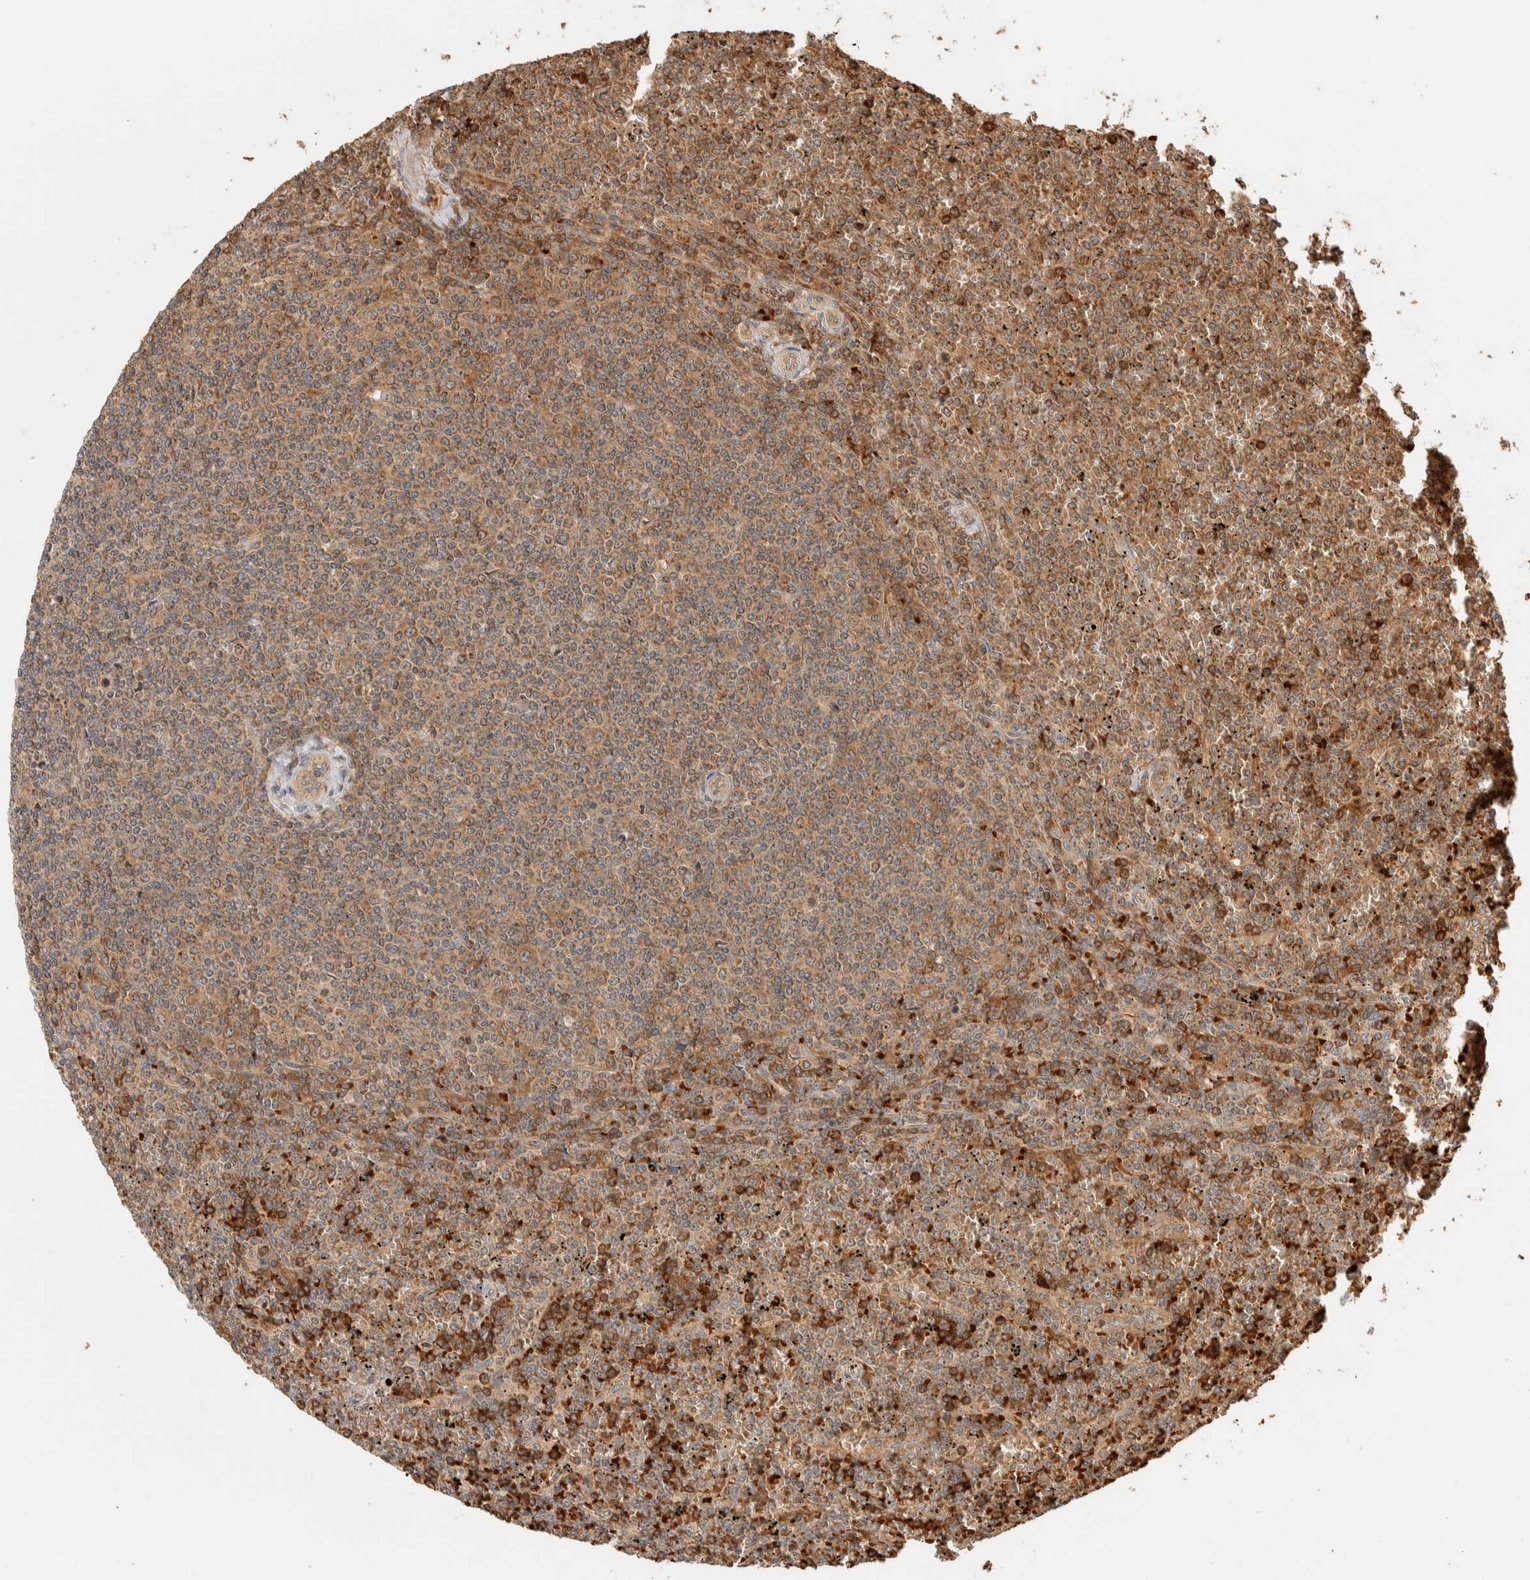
{"staining": {"intensity": "moderate", "quantity": ">75%", "location": "cytoplasmic/membranous"}, "tissue": "lymphoma", "cell_type": "Tumor cells", "image_type": "cancer", "snomed": [{"axis": "morphology", "description": "Malignant lymphoma, non-Hodgkin's type, Low grade"}, {"axis": "topography", "description": "Spleen"}], "caption": "This histopathology image reveals low-grade malignant lymphoma, non-Hodgkin's type stained with IHC to label a protein in brown. The cytoplasmic/membranous of tumor cells show moderate positivity for the protein. Nuclei are counter-stained blue.", "gene": "TTI2", "patient": {"sex": "female", "age": 19}}